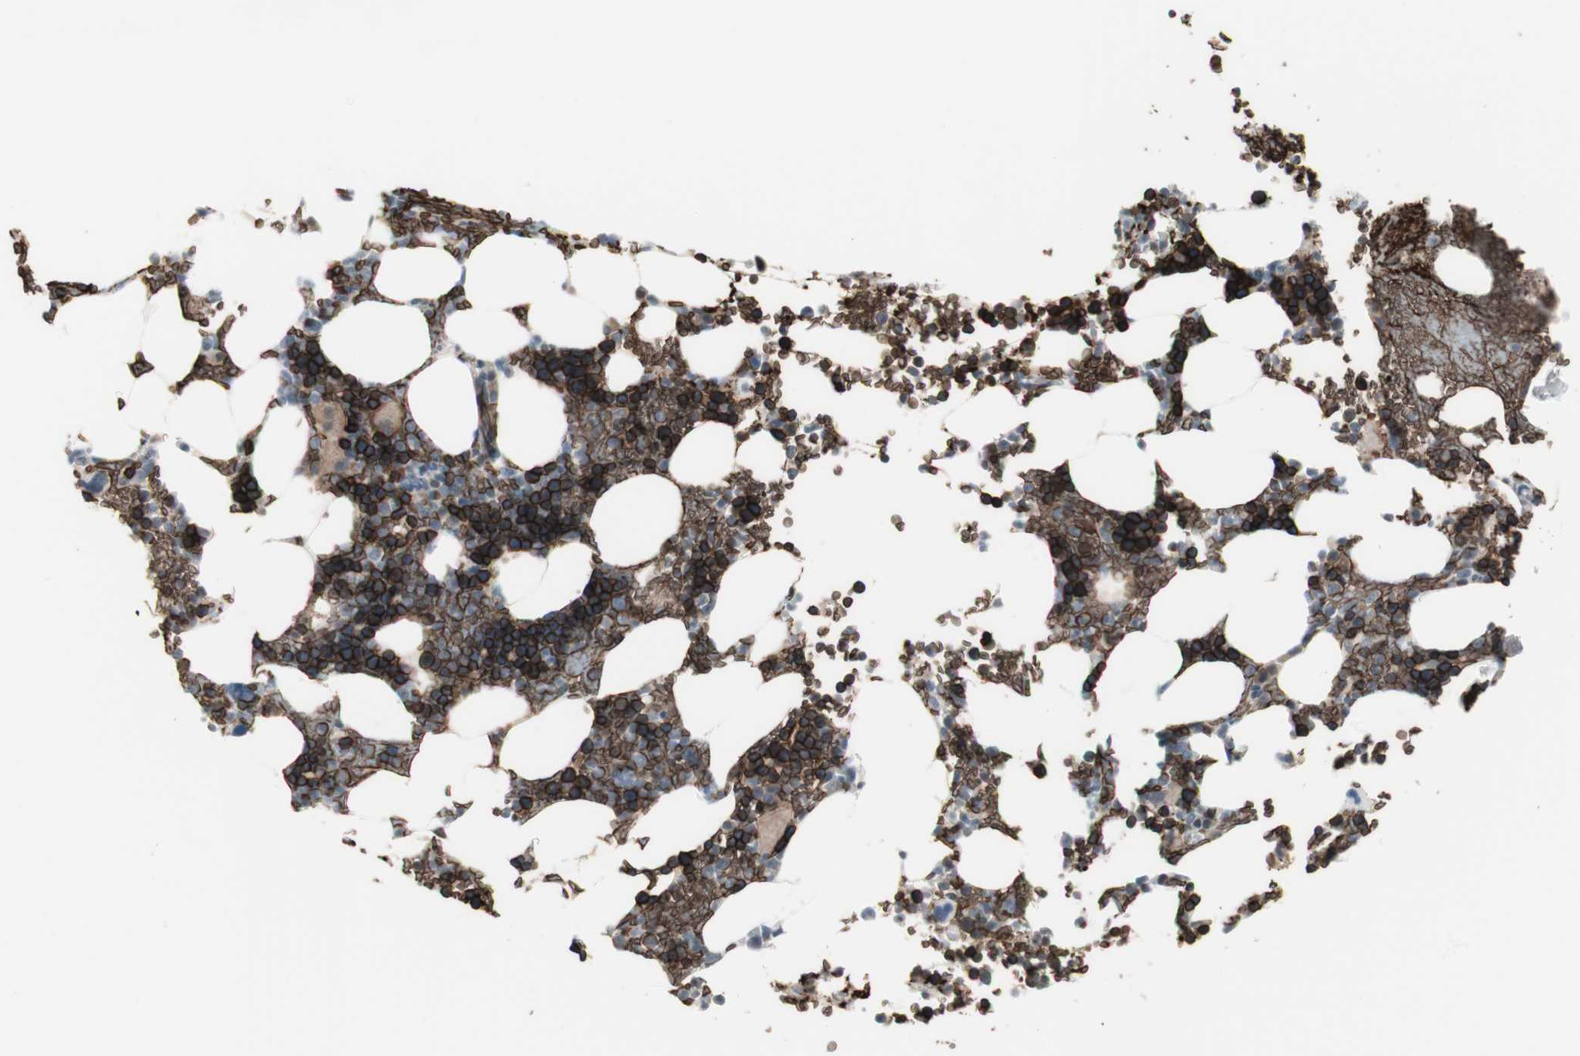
{"staining": {"intensity": "strong", "quantity": ">75%", "location": "cytoplasmic/membranous"}, "tissue": "bone marrow", "cell_type": "Hematopoietic cells", "image_type": "normal", "snomed": [{"axis": "morphology", "description": "Normal tissue, NOS"}, {"axis": "topography", "description": "Bone marrow"}], "caption": "Immunohistochemistry image of benign bone marrow: human bone marrow stained using immunohistochemistry displays high levels of strong protein expression localized specifically in the cytoplasmic/membranous of hematopoietic cells, appearing as a cytoplasmic/membranous brown color.", "gene": "MAP4K1", "patient": {"sex": "female", "age": 73}}